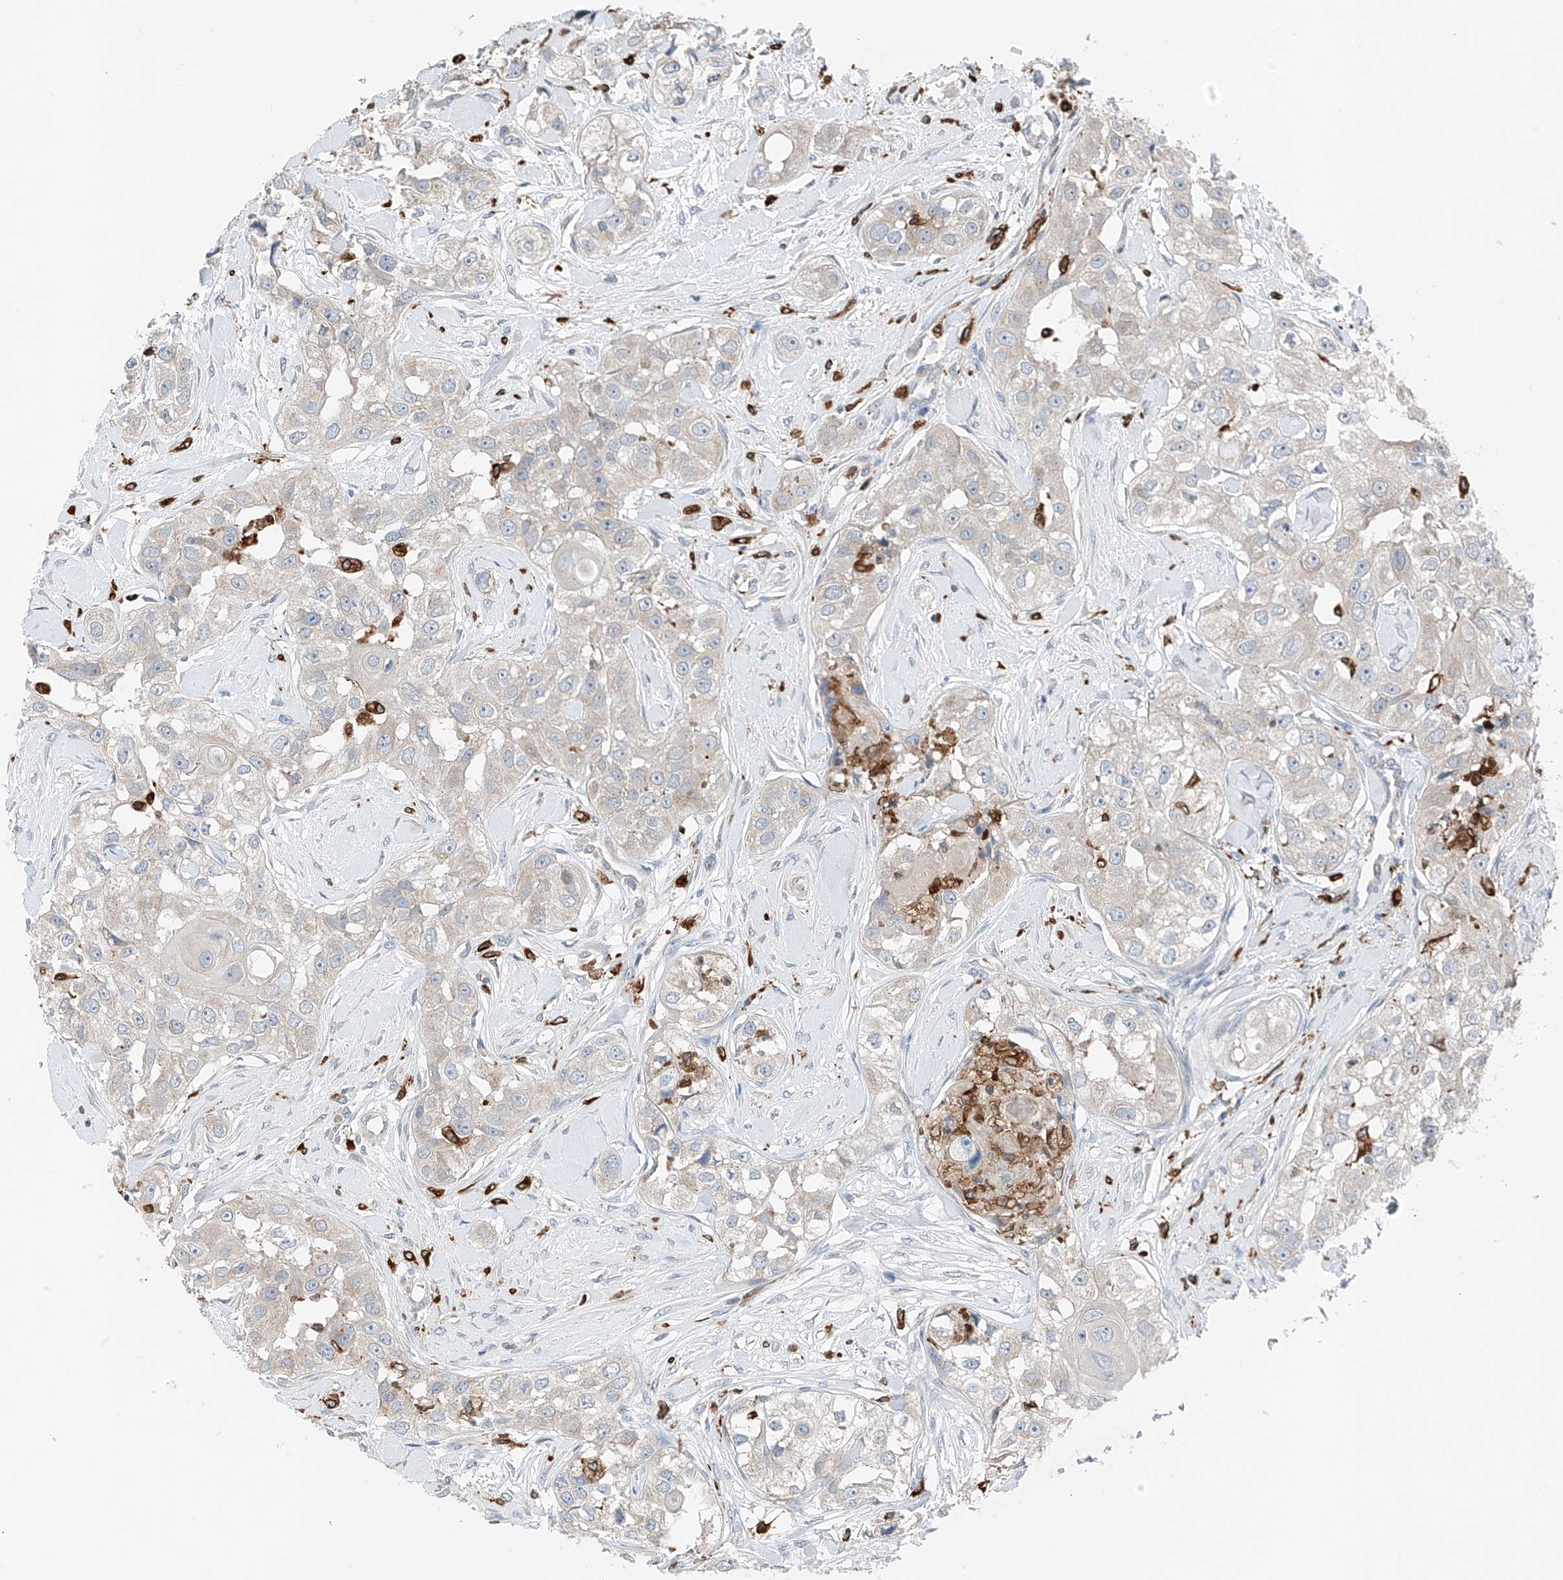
{"staining": {"intensity": "weak", "quantity": "<25%", "location": "cytoplasmic/membranous"}, "tissue": "head and neck cancer", "cell_type": "Tumor cells", "image_type": "cancer", "snomed": [{"axis": "morphology", "description": "Normal tissue, NOS"}, {"axis": "morphology", "description": "Squamous cell carcinoma, NOS"}, {"axis": "topography", "description": "Skeletal muscle"}, {"axis": "topography", "description": "Head-Neck"}], "caption": "Immunohistochemistry image of human head and neck squamous cell carcinoma stained for a protein (brown), which exhibits no expression in tumor cells.", "gene": "TBXAS1", "patient": {"sex": "male", "age": 51}}